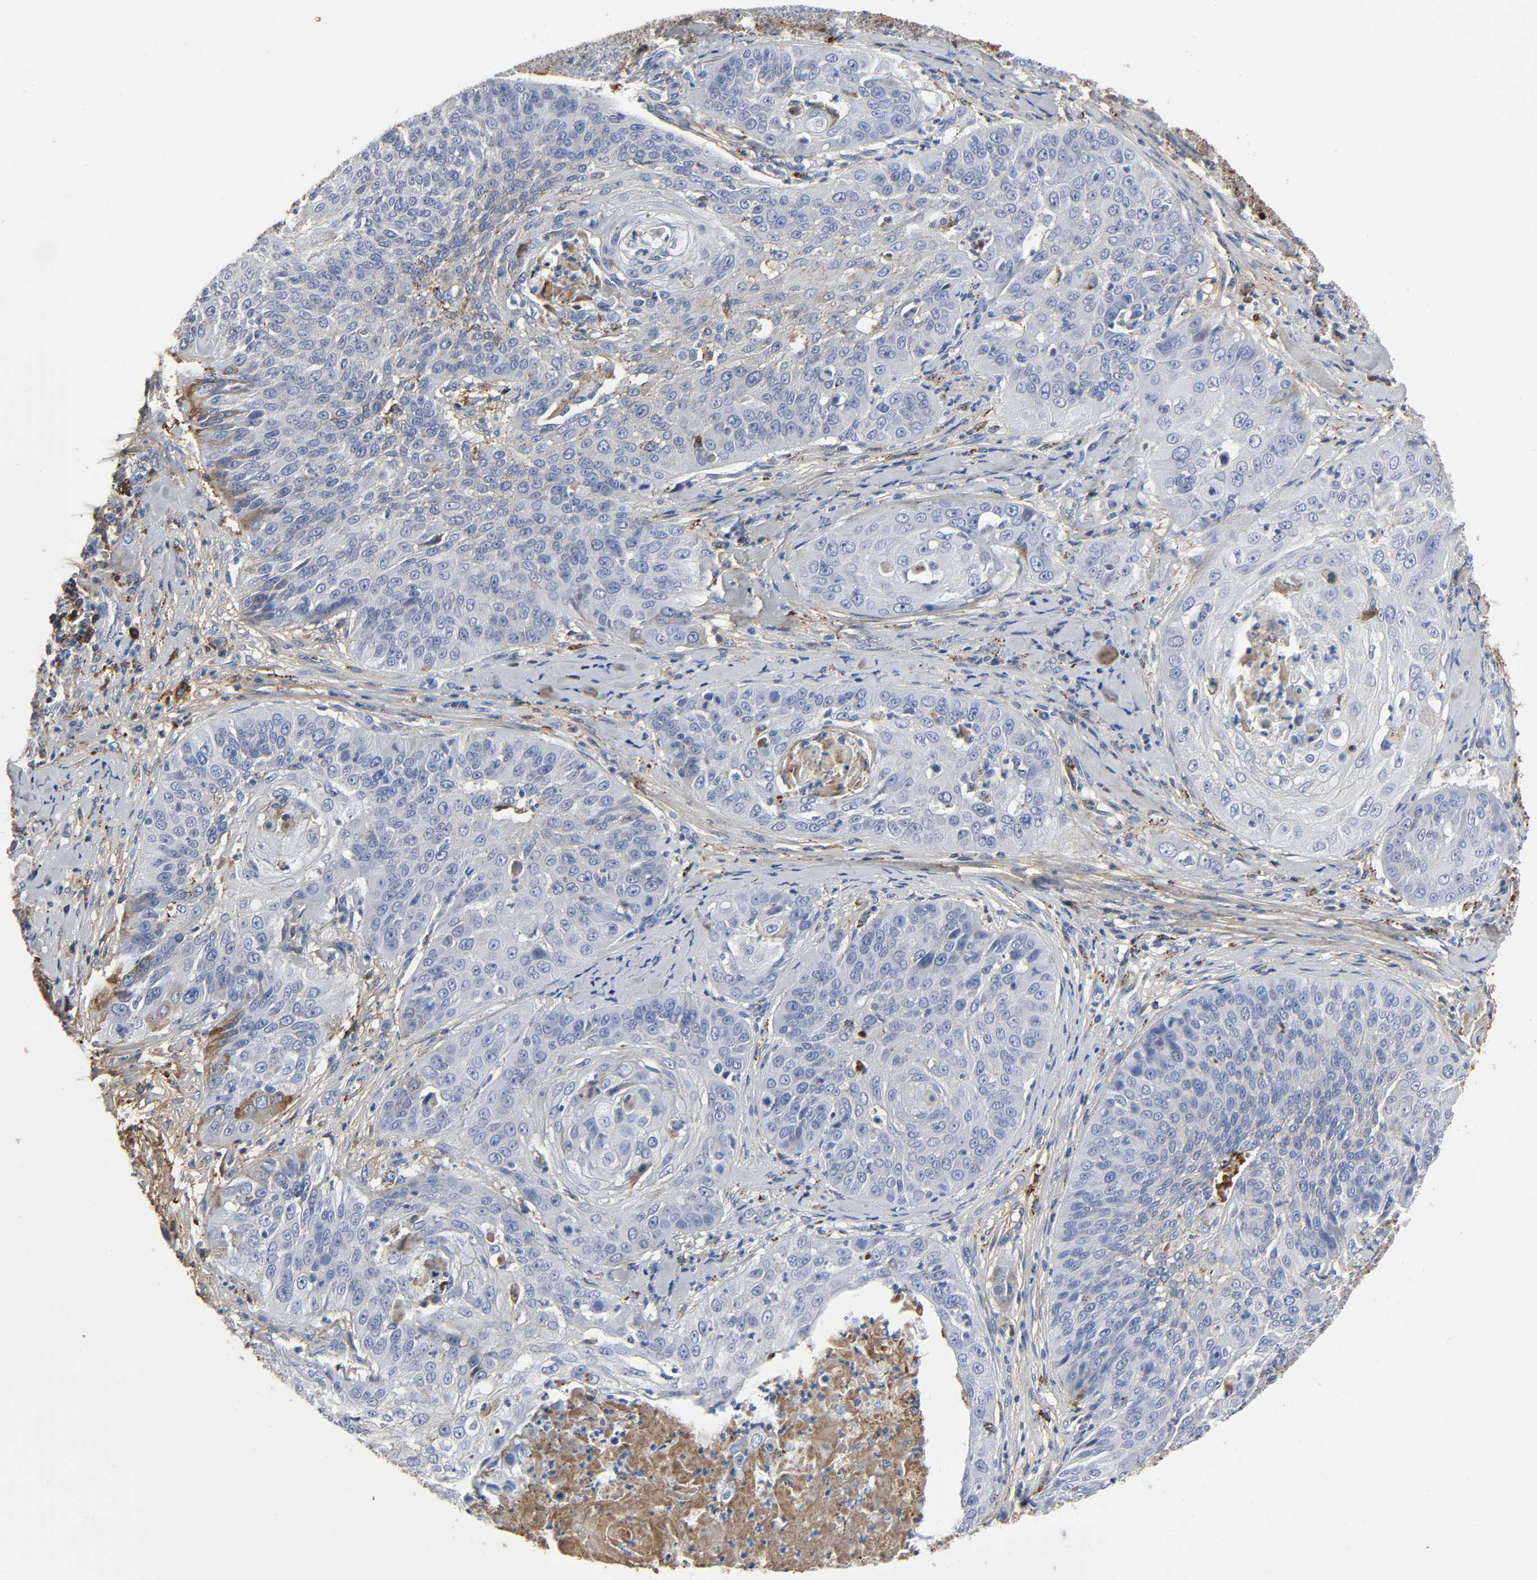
{"staining": {"intensity": "moderate", "quantity": "<25%", "location": "cytoplasmic/membranous"}, "tissue": "cervical cancer", "cell_type": "Tumor cells", "image_type": "cancer", "snomed": [{"axis": "morphology", "description": "Squamous cell carcinoma, NOS"}, {"axis": "topography", "description": "Cervix"}], "caption": "Immunohistochemical staining of human squamous cell carcinoma (cervical) demonstrates moderate cytoplasmic/membranous protein positivity in about <25% of tumor cells. Using DAB (brown) and hematoxylin (blue) stains, captured at high magnification using brightfield microscopy.", "gene": "C3", "patient": {"sex": "female", "age": 64}}